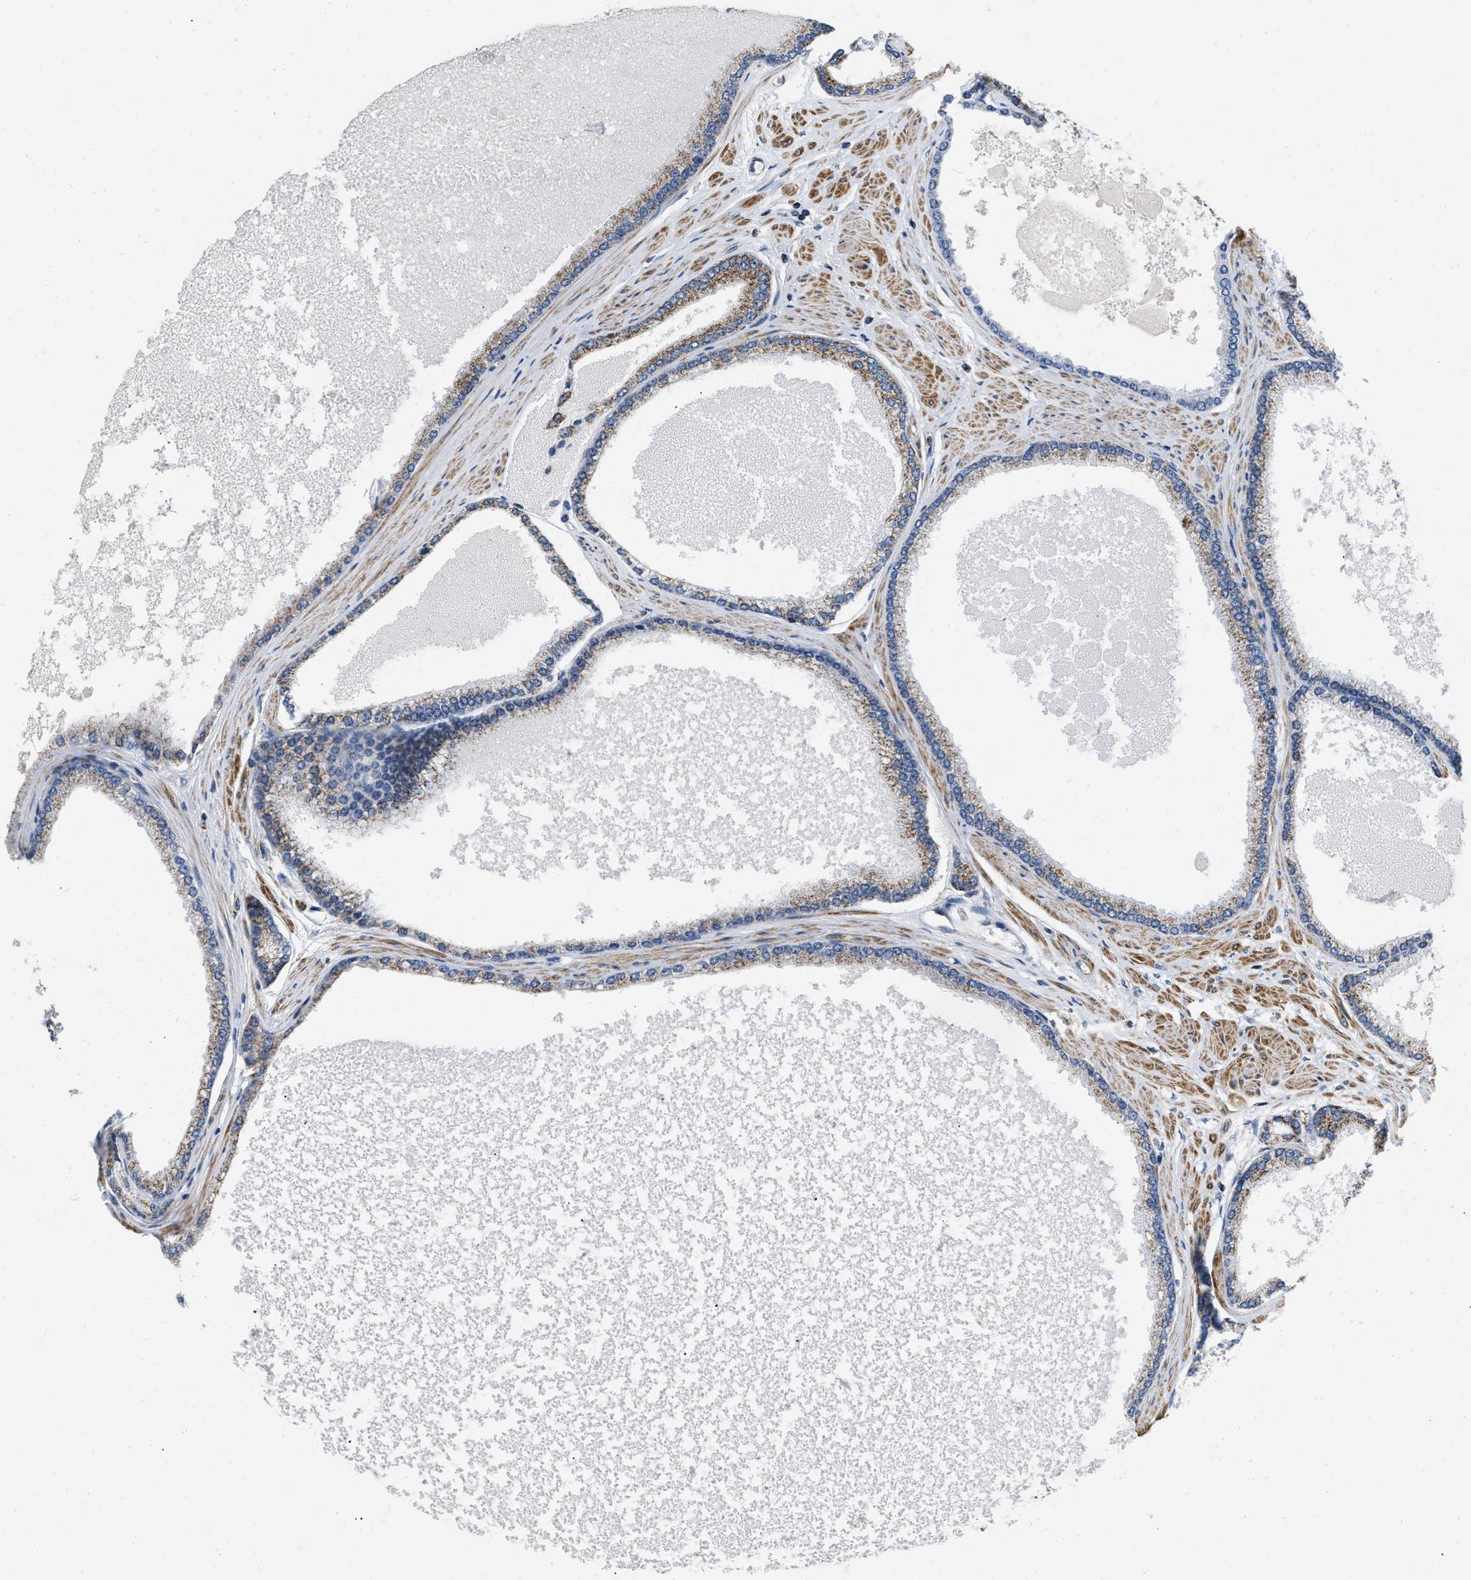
{"staining": {"intensity": "moderate", "quantity": ">75%", "location": "cytoplasmic/membranous"}, "tissue": "prostate cancer", "cell_type": "Tumor cells", "image_type": "cancer", "snomed": [{"axis": "morphology", "description": "Adenocarcinoma, High grade"}, {"axis": "topography", "description": "Prostate"}], "caption": "Tumor cells exhibit moderate cytoplasmic/membranous expression in about >75% of cells in prostate cancer (high-grade adenocarcinoma).", "gene": "GRB10", "patient": {"sex": "male", "age": 61}}